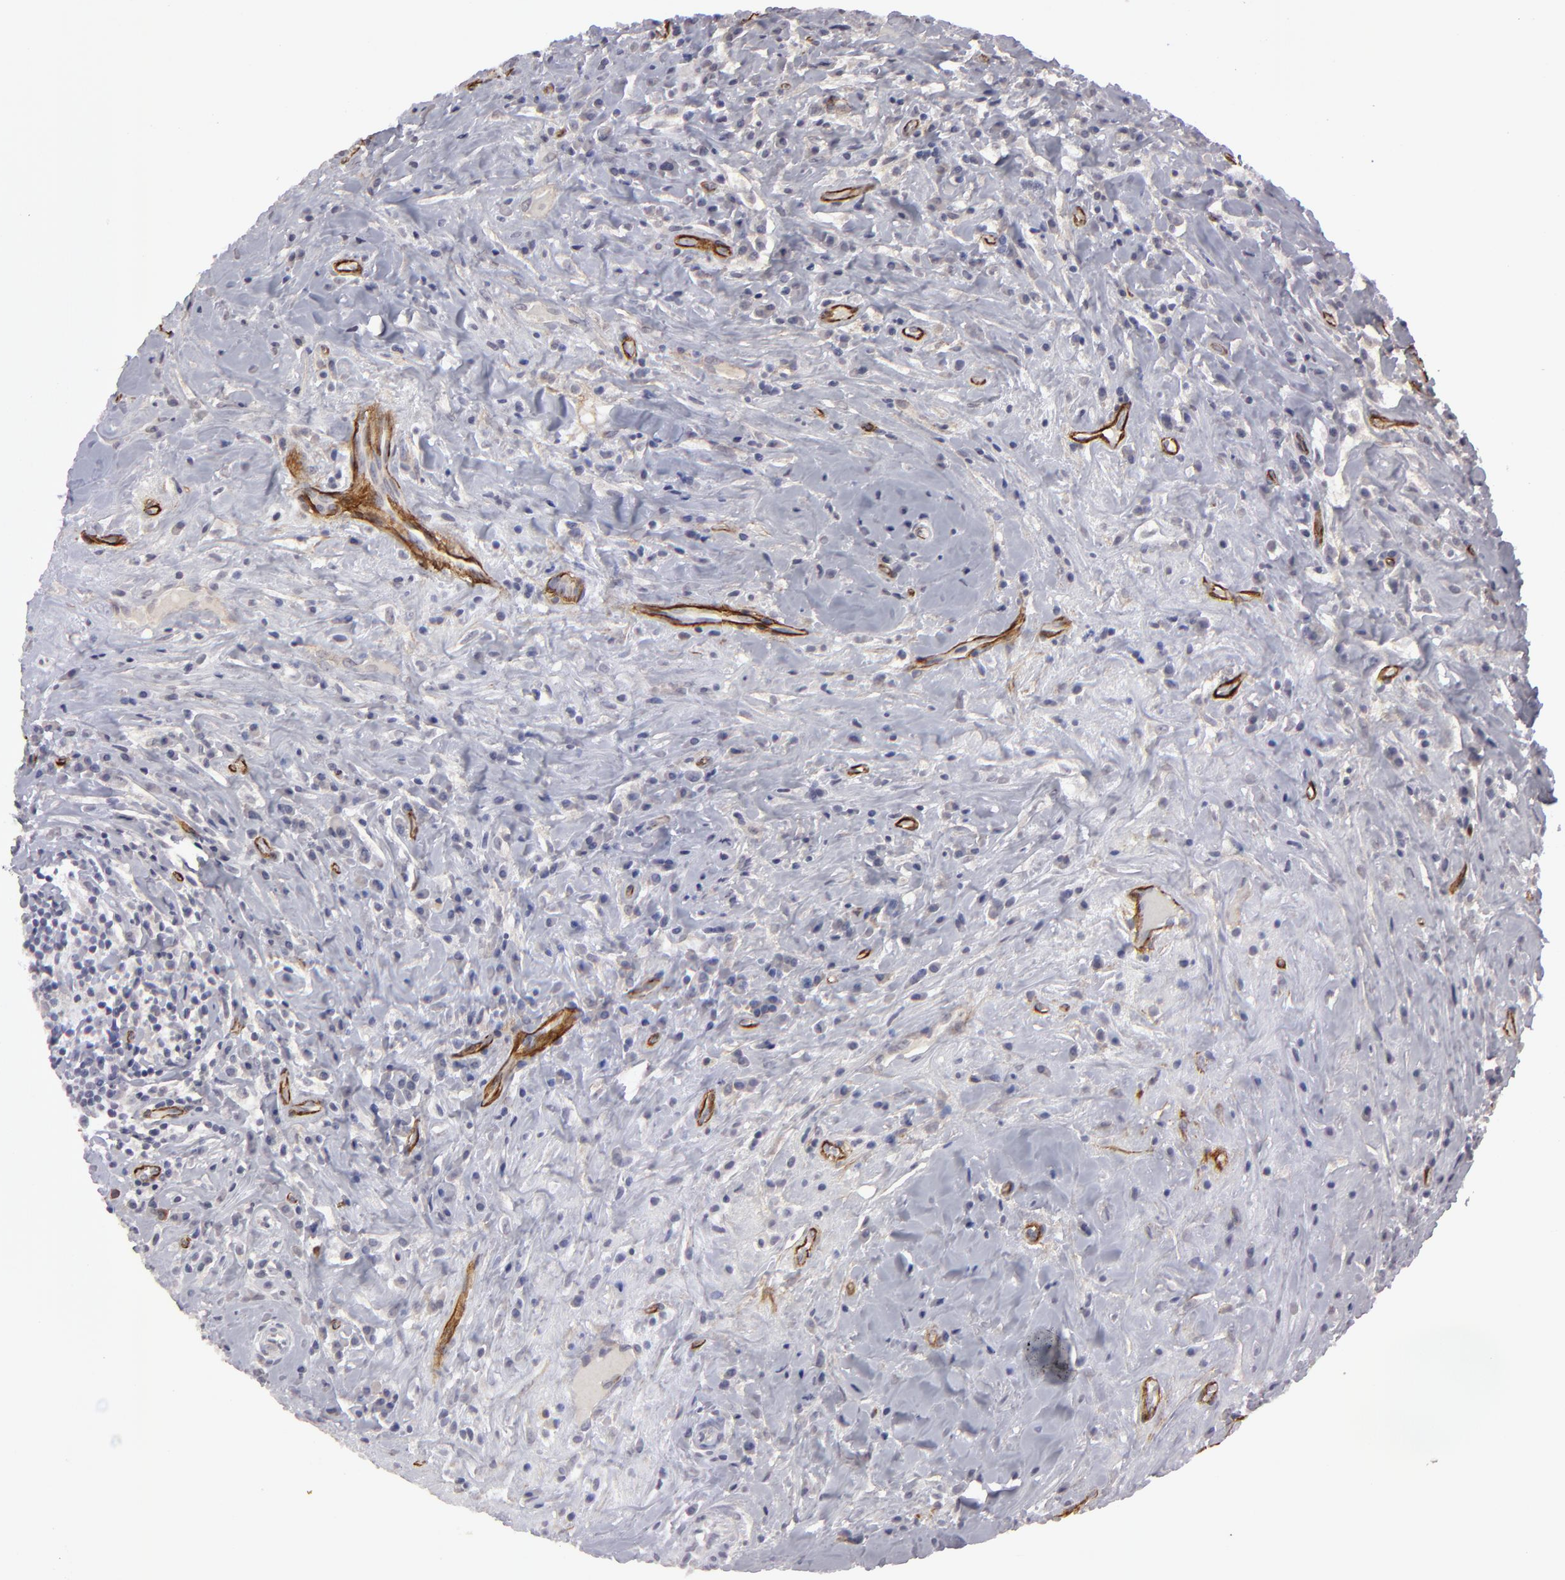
{"staining": {"intensity": "weak", "quantity": "<25%", "location": "cytoplasmic/membranous"}, "tissue": "lymphoma", "cell_type": "Tumor cells", "image_type": "cancer", "snomed": [{"axis": "morphology", "description": "Hodgkin's disease, NOS"}, {"axis": "topography", "description": "Lymph node"}], "caption": "Micrograph shows no protein expression in tumor cells of lymphoma tissue.", "gene": "ZNF175", "patient": {"sex": "female", "age": 25}}